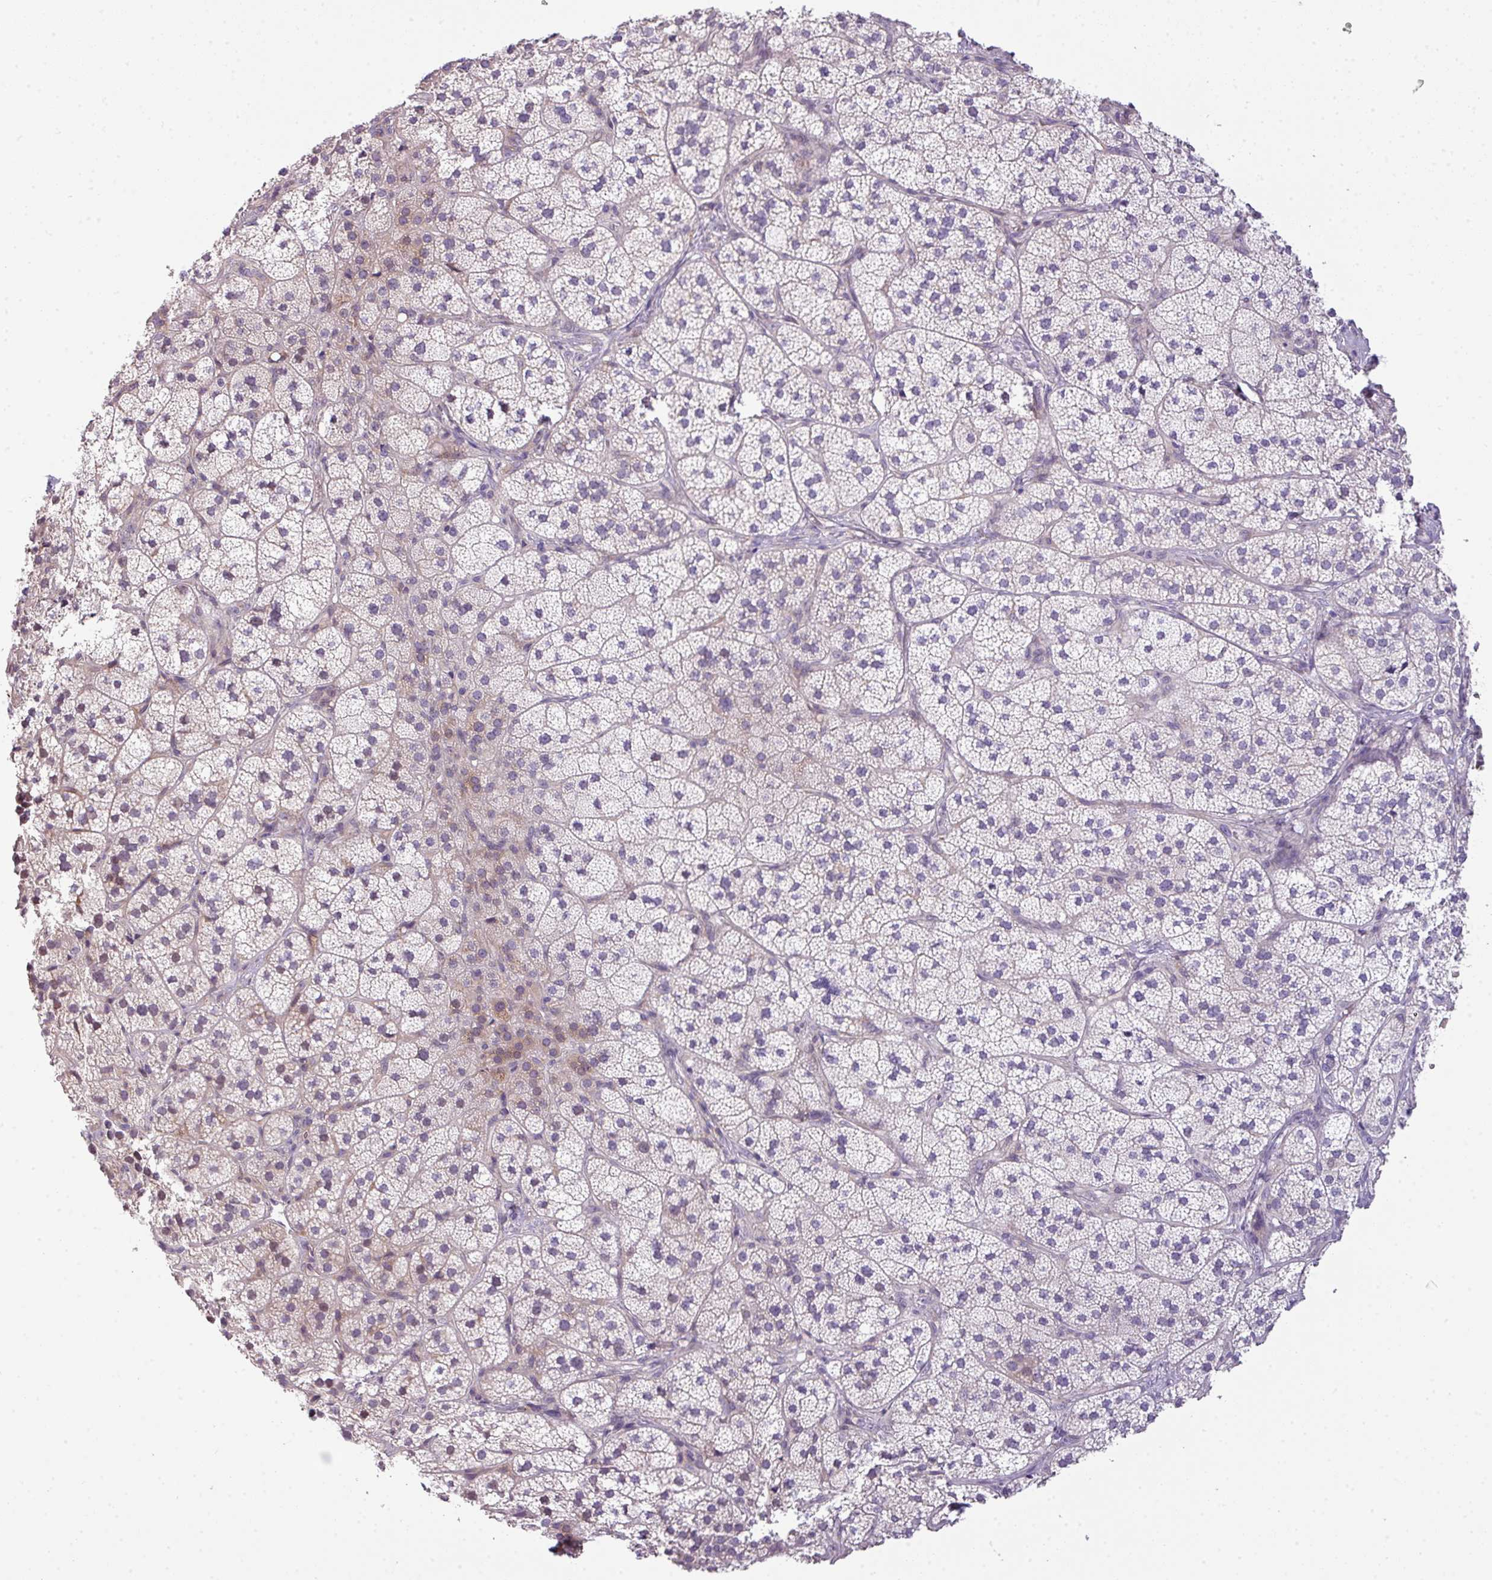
{"staining": {"intensity": "moderate", "quantity": "25%-75%", "location": "cytoplasmic/membranous"}, "tissue": "adrenal gland", "cell_type": "Glandular cells", "image_type": "normal", "snomed": [{"axis": "morphology", "description": "Normal tissue, NOS"}, {"axis": "topography", "description": "Adrenal gland"}], "caption": "Immunohistochemical staining of unremarkable human adrenal gland demonstrates moderate cytoplasmic/membranous protein staining in about 25%-75% of glandular cells.", "gene": "PIK3R5", "patient": {"sex": "female", "age": 58}}